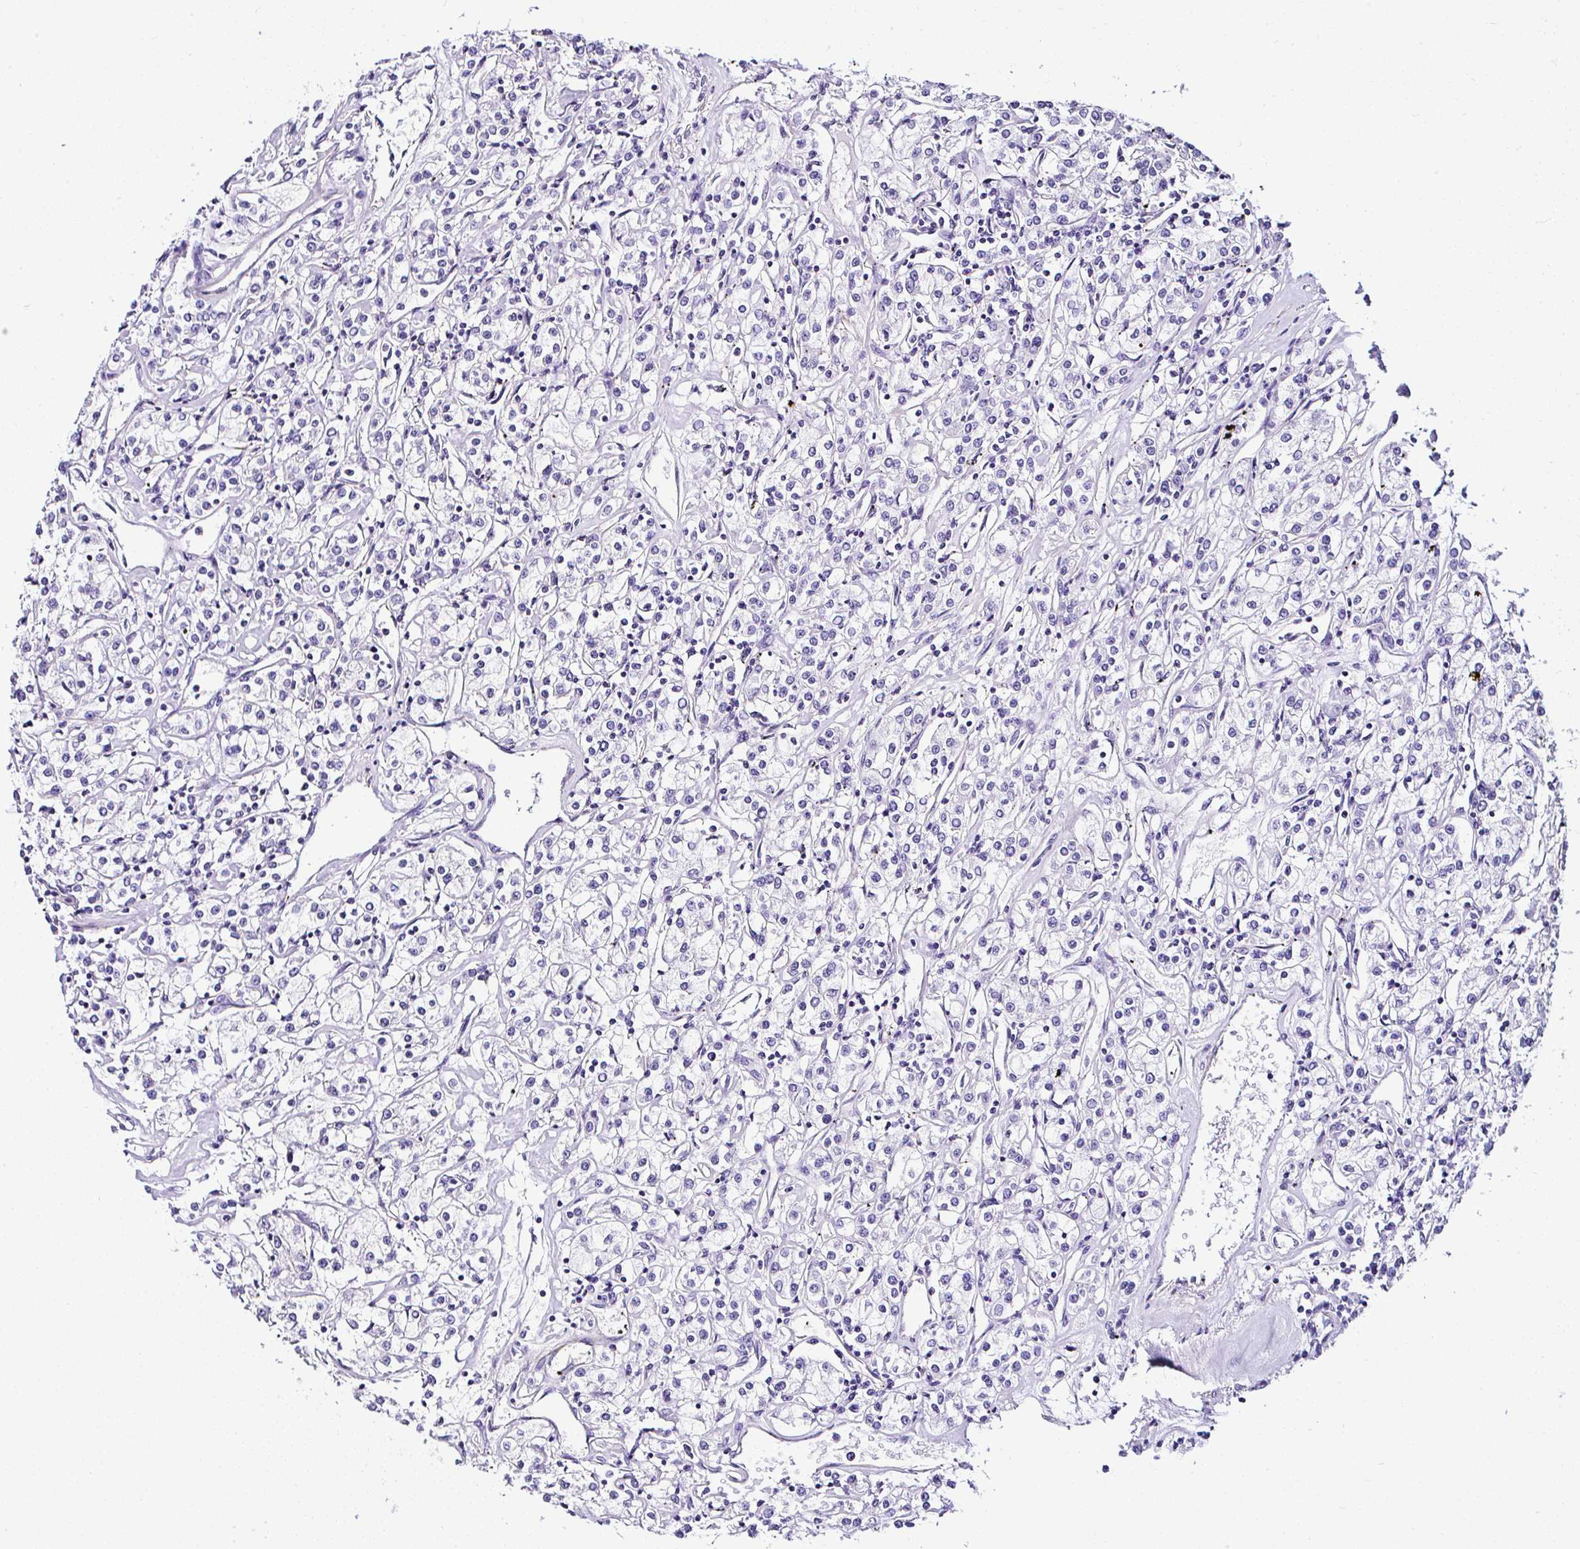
{"staining": {"intensity": "negative", "quantity": "none", "location": "none"}, "tissue": "renal cancer", "cell_type": "Tumor cells", "image_type": "cancer", "snomed": [{"axis": "morphology", "description": "Adenocarcinoma, NOS"}, {"axis": "topography", "description": "Kidney"}], "caption": "Immunohistochemical staining of human adenocarcinoma (renal) exhibits no significant positivity in tumor cells.", "gene": "DEPDC5", "patient": {"sex": "female", "age": 59}}